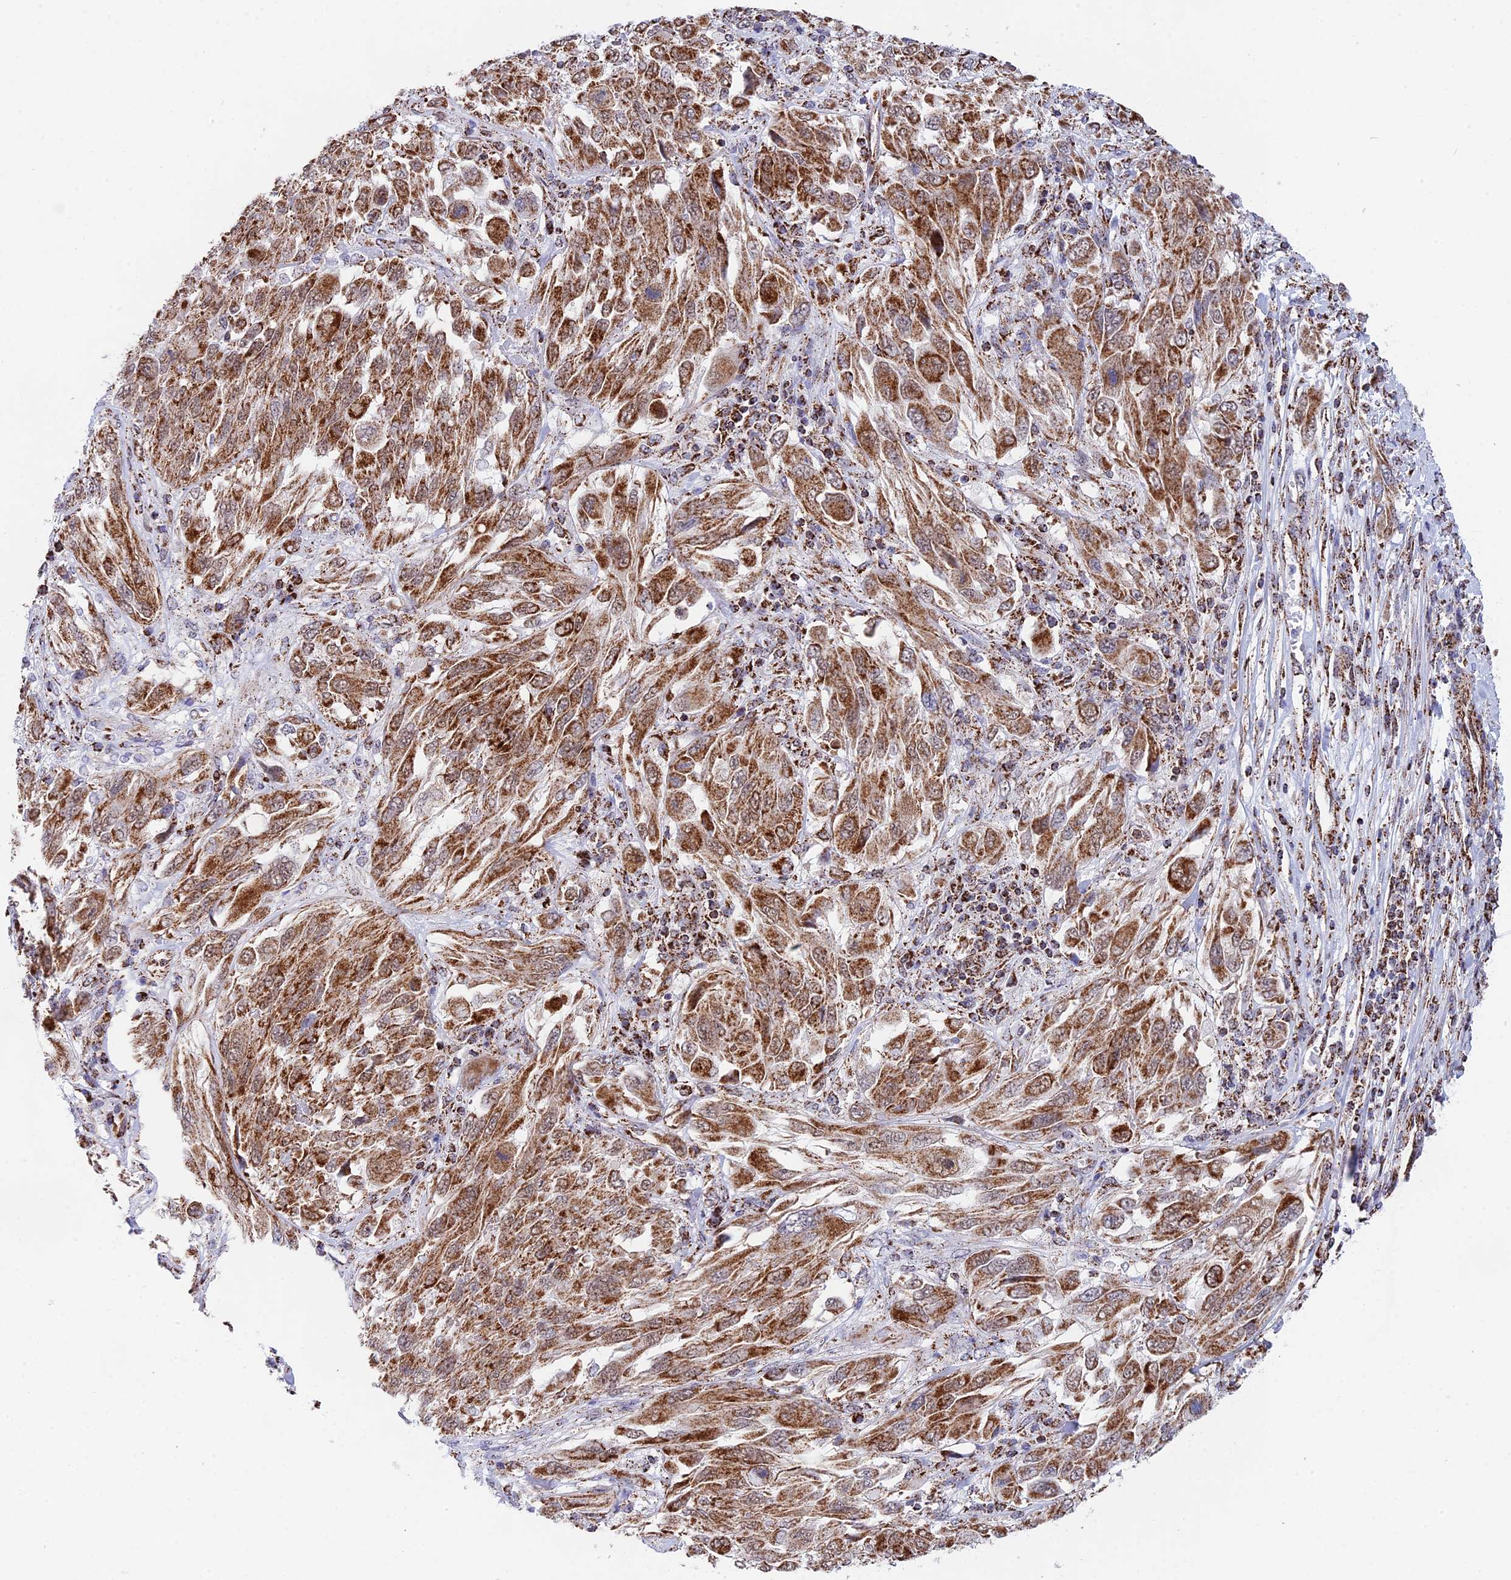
{"staining": {"intensity": "strong", "quantity": ">75%", "location": "cytoplasmic/membranous"}, "tissue": "melanoma", "cell_type": "Tumor cells", "image_type": "cancer", "snomed": [{"axis": "morphology", "description": "Malignant melanoma, NOS"}, {"axis": "topography", "description": "Skin"}], "caption": "Malignant melanoma stained with DAB immunohistochemistry (IHC) reveals high levels of strong cytoplasmic/membranous positivity in about >75% of tumor cells. The staining was performed using DAB to visualize the protein expression in brown, while the nuclei were stained in blue with hematoxylin (Magnification: 20x).", "gene": "CDC16", "patient": {"sex": "female", "age": 91}}